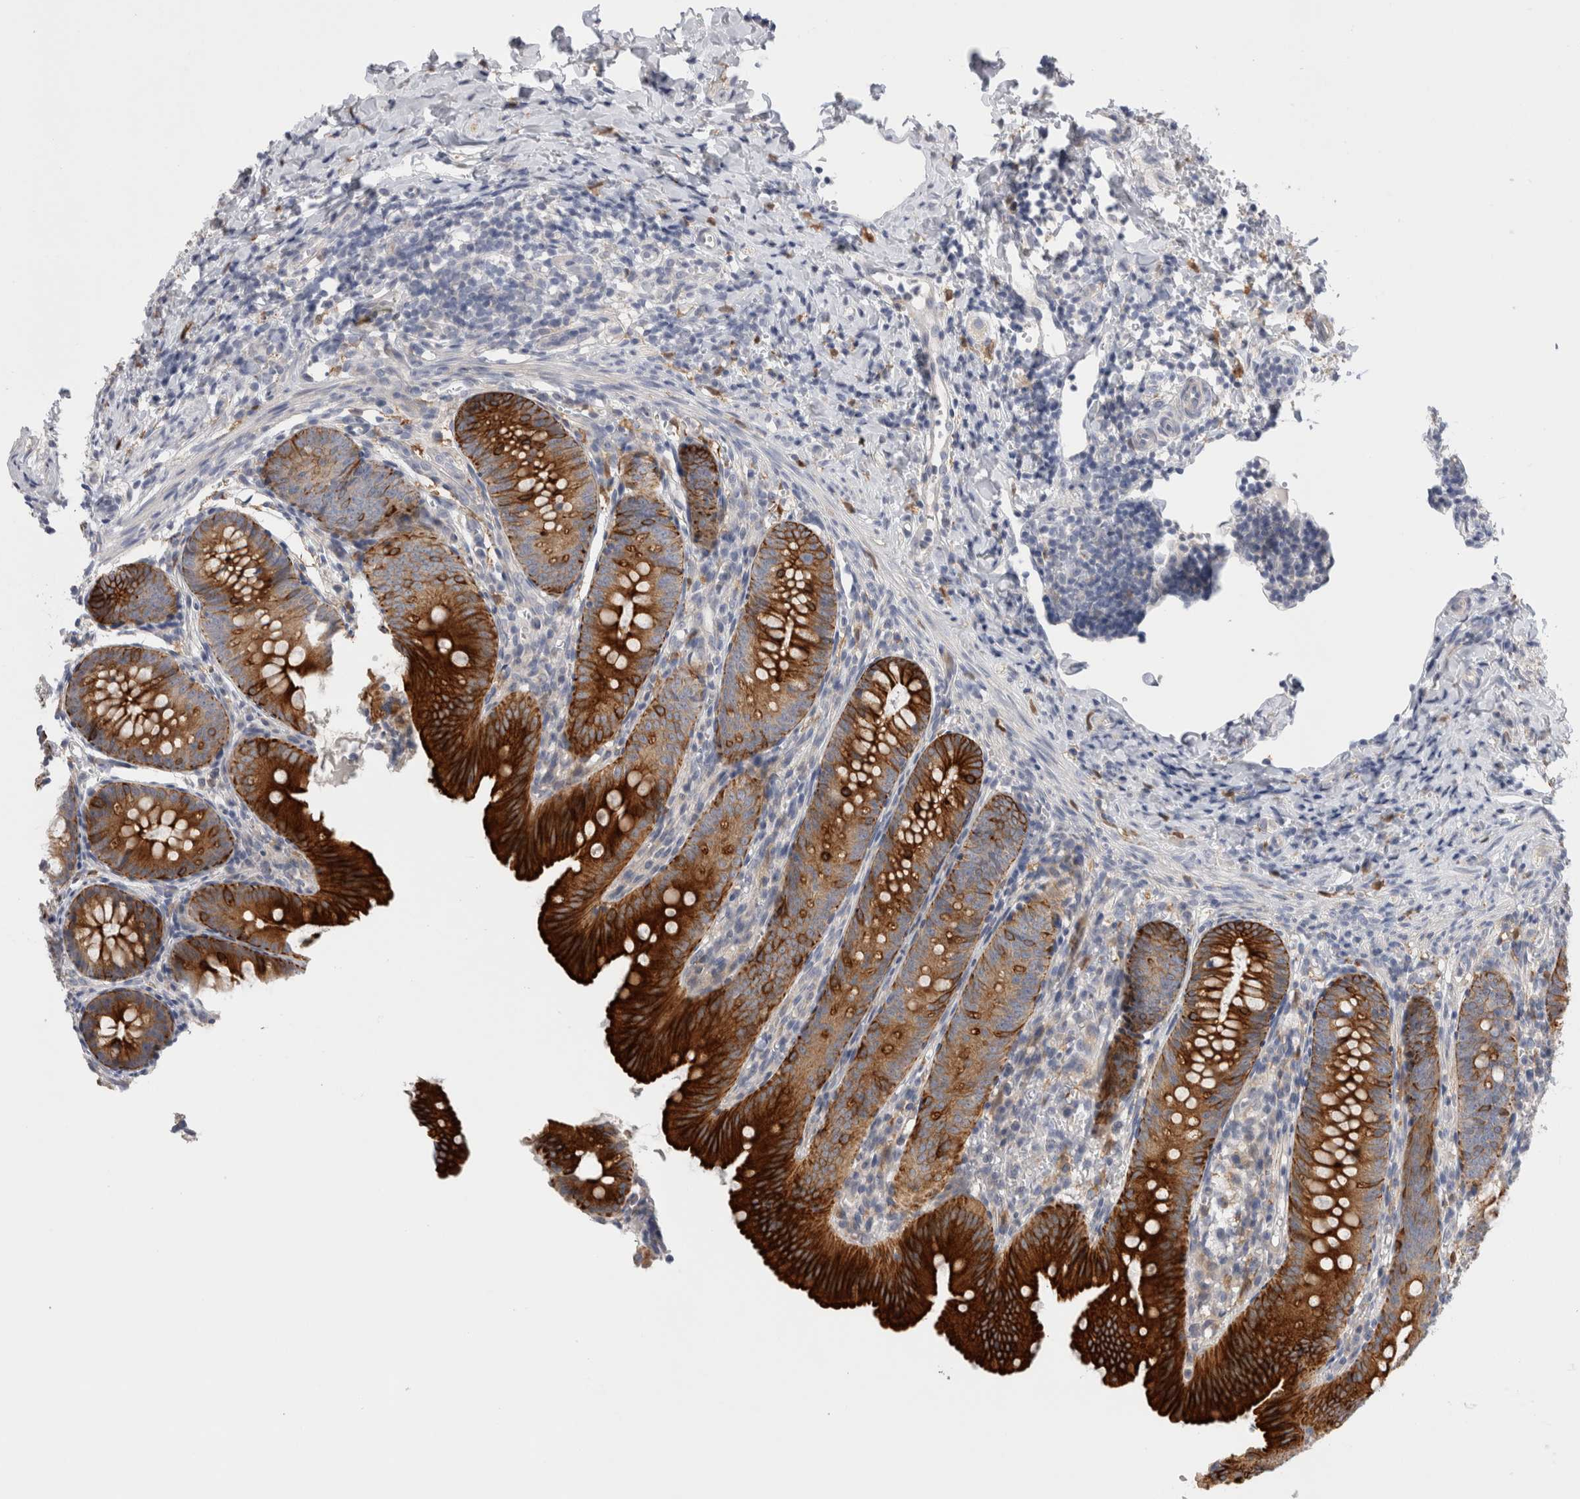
{"staining": {"intensity": "strong", "quantity": ">75%", "location": "cytoplasmic/membranous"}, "tissue": "appendix", "cell_type": "Glandular cells", "image_type": "normal", "snomed": [{"axis": "morphology", "description": "Normal tissue, NOS"}, {"axis": "topography", "description": "Appendix"}], "caption": "A brown stain highlights strong cytoplasmic/membranous staining of a protein in glandular cells of benign human appendix. The protein of interest is stained brown, and the nuclei are stained in blue (DAB IHC with brightfield microscopy, high magnification).", "gene": "SLC20A2", "patient": {"sex": "male", "age": 1}}